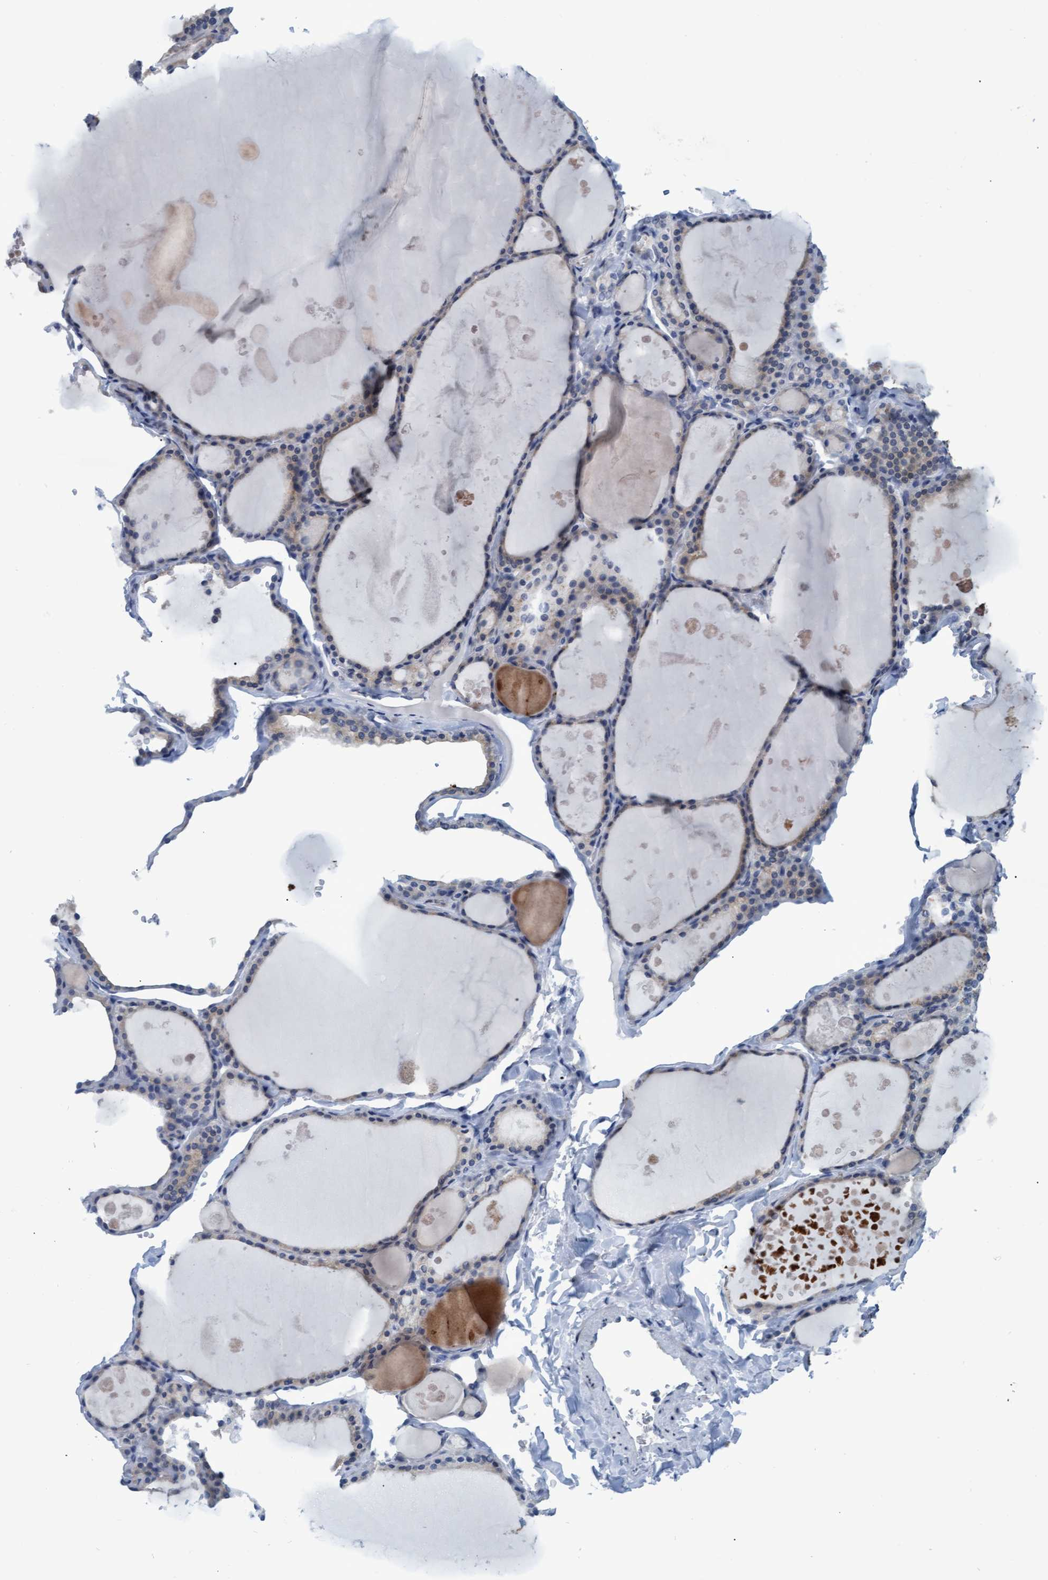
{"staining": {"intensity": "weak", "quantity": "<25%", "location": "cytoplasmic/membranous"}, "tissue": "thyroid gland", "cell_type": "Glandular cells", "image_type": "normal", "snomed": [{"axis": "morphology", "description": "Normal tissue, NOS"}, {"axis": "topography", "description": "Thyroid gland"}], "caption": "This photomicrograph is of normal thyroid gland stained with immunohistochemistry to label a protein in brown with the nuclei are counter-stained blue. There is no expression in glandular cells. (Brightfield microscopy of DAB immunohistochemistry (IHC) at high magnification).", "gene": "SSTR3", "patient": {"sex": "male", "age": 56}}